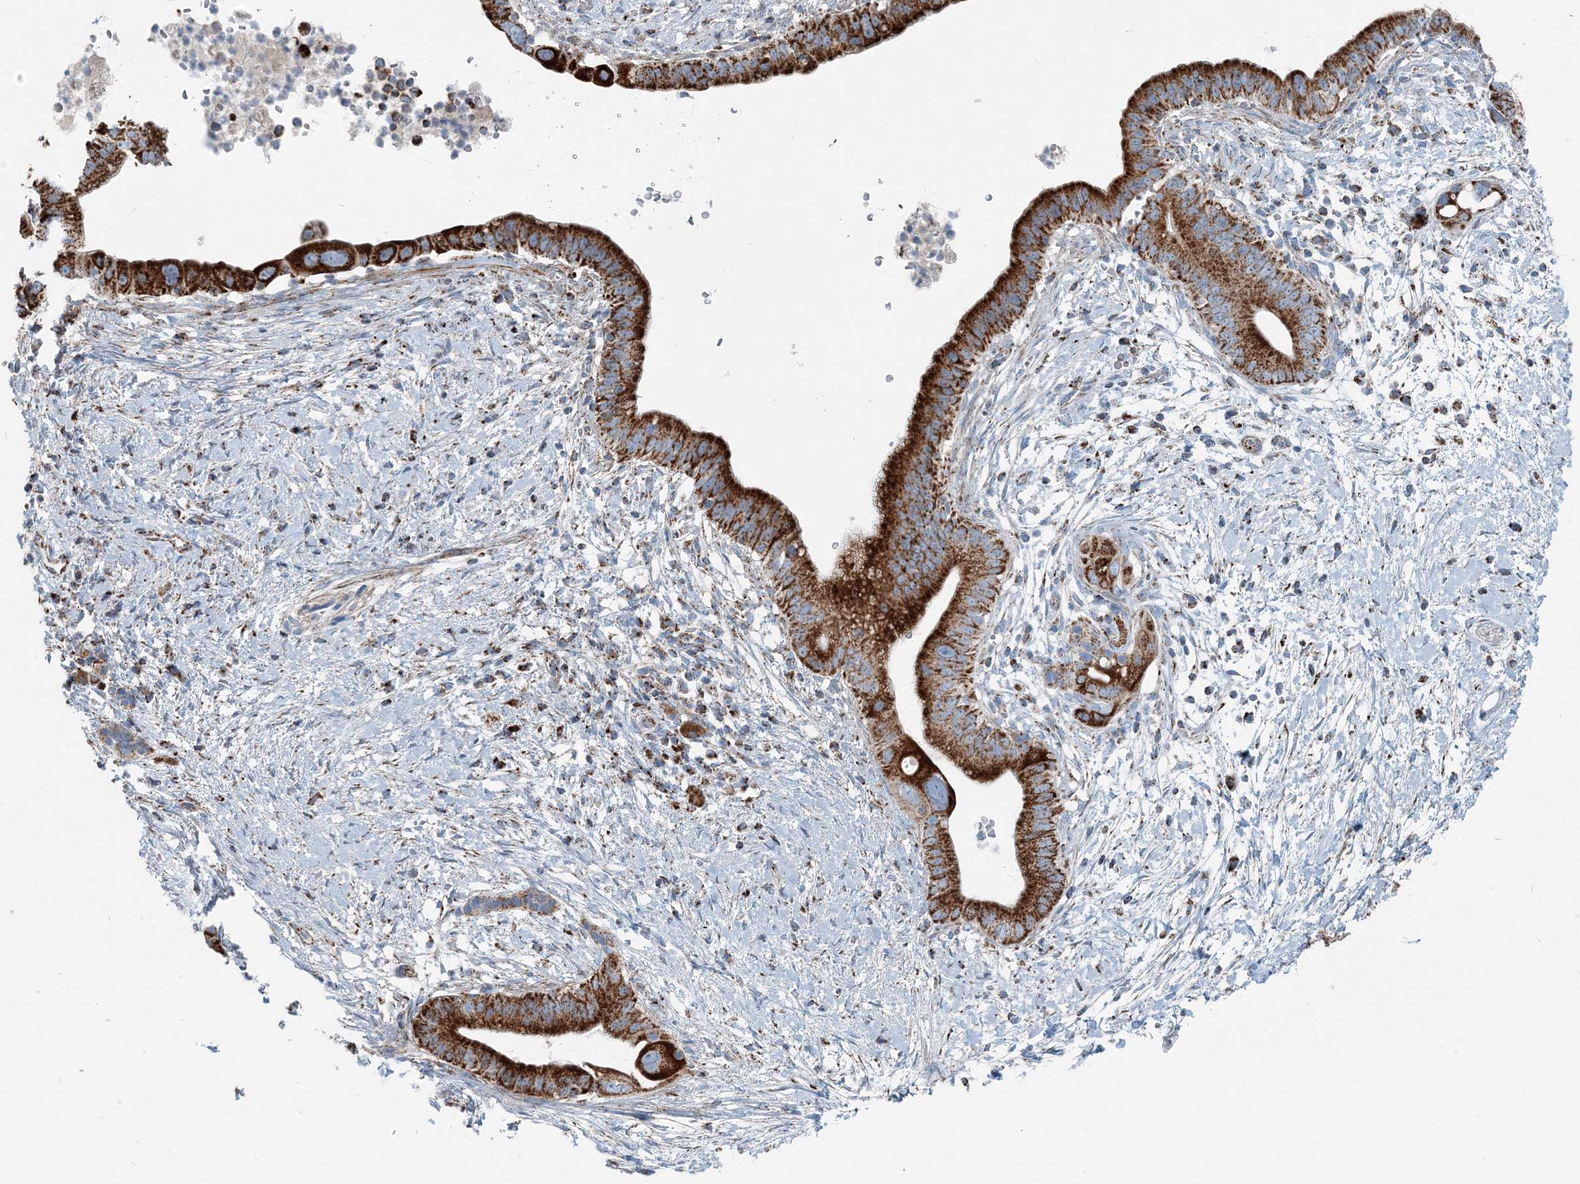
{"staining": {"intensity": "strong", "quantity": ">75%", "location": "cytoplasmic/membranous"}, "tissue": "pancreatic cancer", "cell_type": "Tumor cells", "image_type": "cancer", "snomed": [{"axis": "morphology", "description": "Adenocarcinoma, NOS"}, {"axis": "topography", "description": "Pancreas"}], "caption": "Protein analysis of adenocarcinoma (pancreatic) tissue shows strong cytoplasmic/membranous expression in approximately >75% of tumor cells.", "gene": "INTU", "patient": {"sex": "male", "age": 68}}